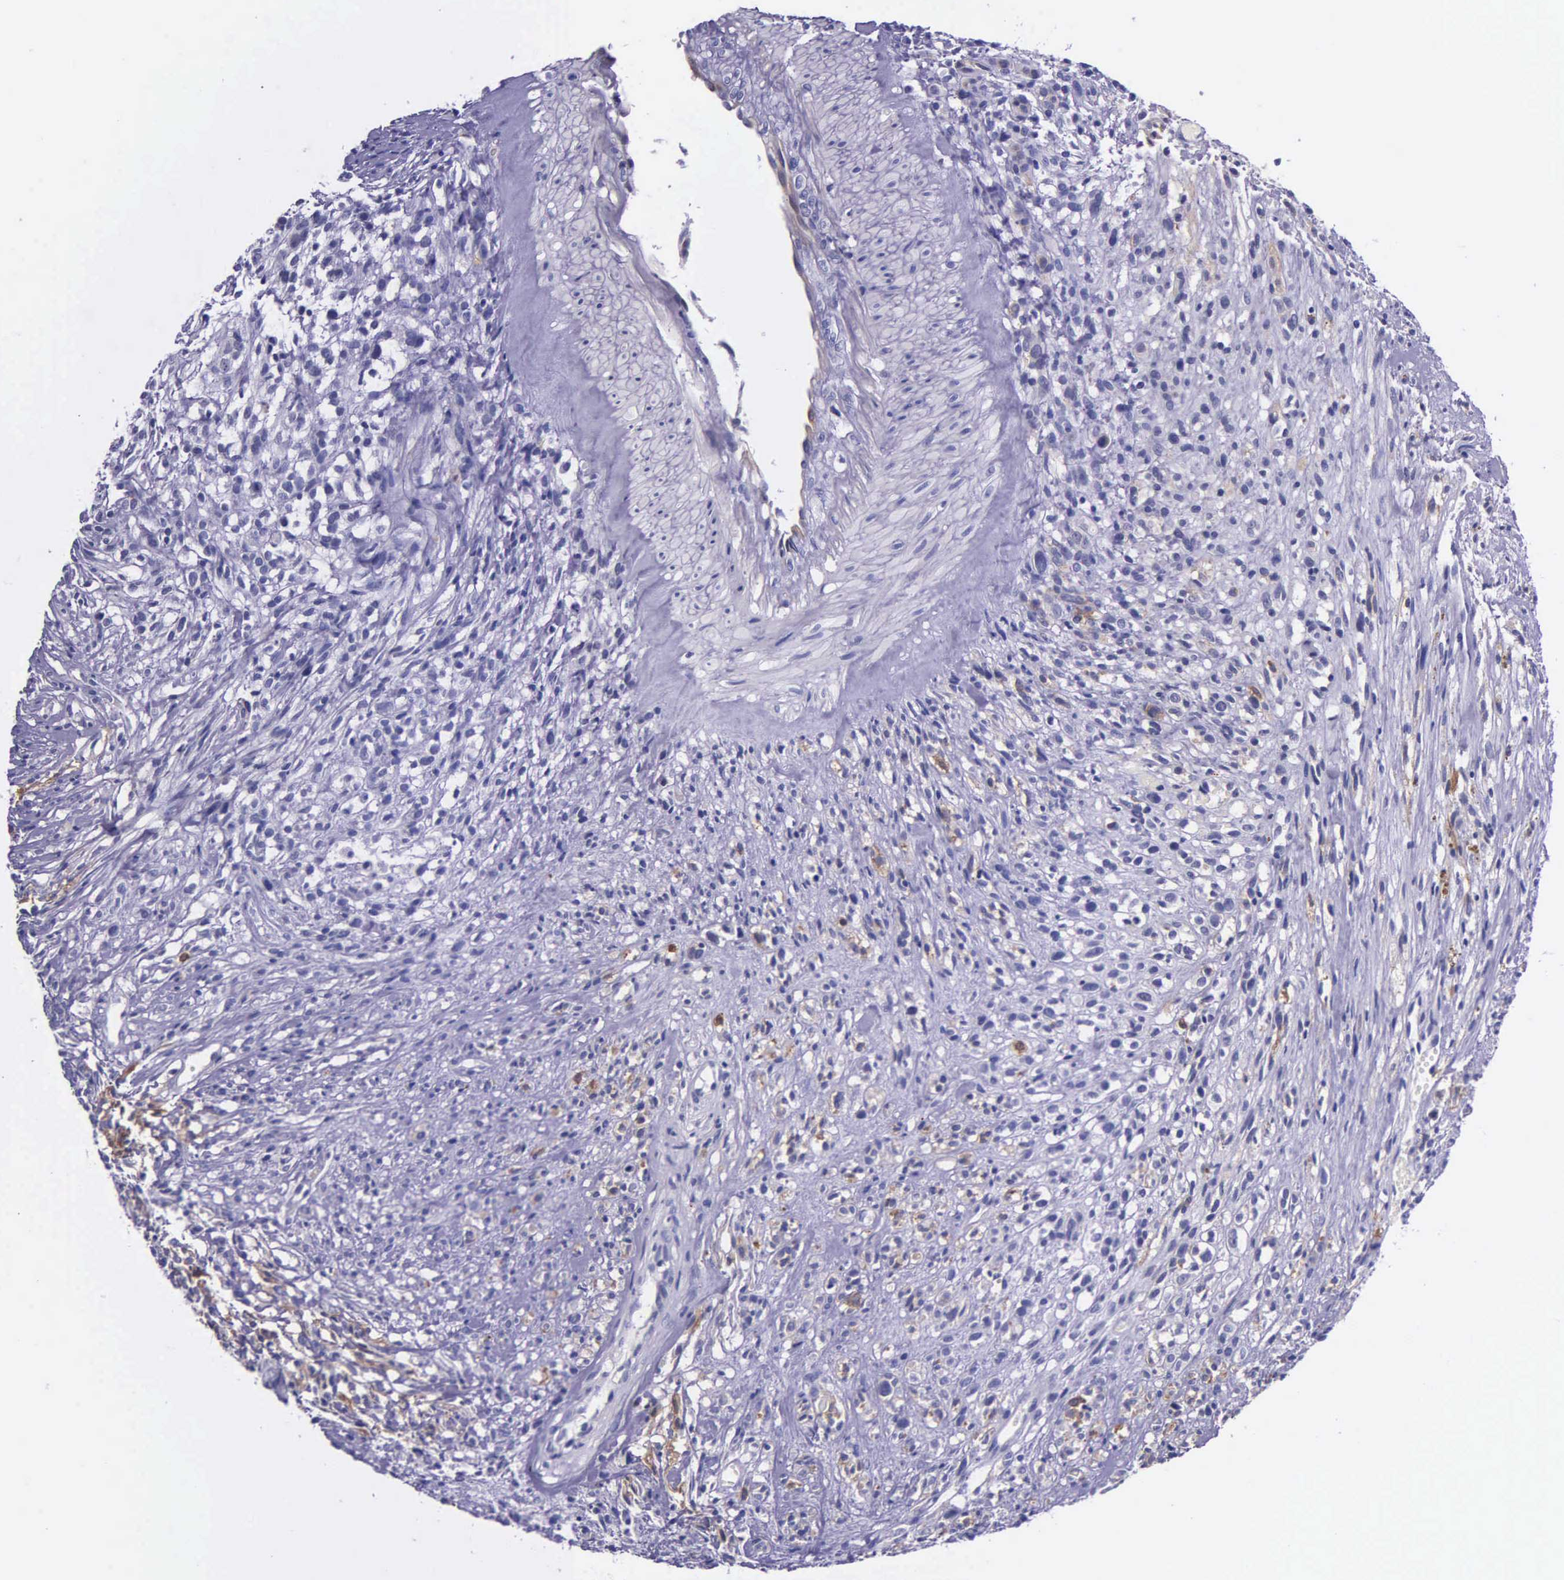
{"staining": {"intensity": "negative", "quantity": "none", "location": "none"}, "tissue": "glioma", "cell_type": "Tumor cells", "image_type": "cancer", "snomed": [{"axis": "morphology", "description": "Glioma, malignant, High grade"}, {"axis": "topography", "description": "Brain"}], "caption": "Tumor cells are negative for brown protein staining in malignant glioma (high-grade). (Immunohistochemistry, brightfield microscopy, high magnification).", "gene": "AHNAK2", "patient": {"sex": "male", "age": 66}}